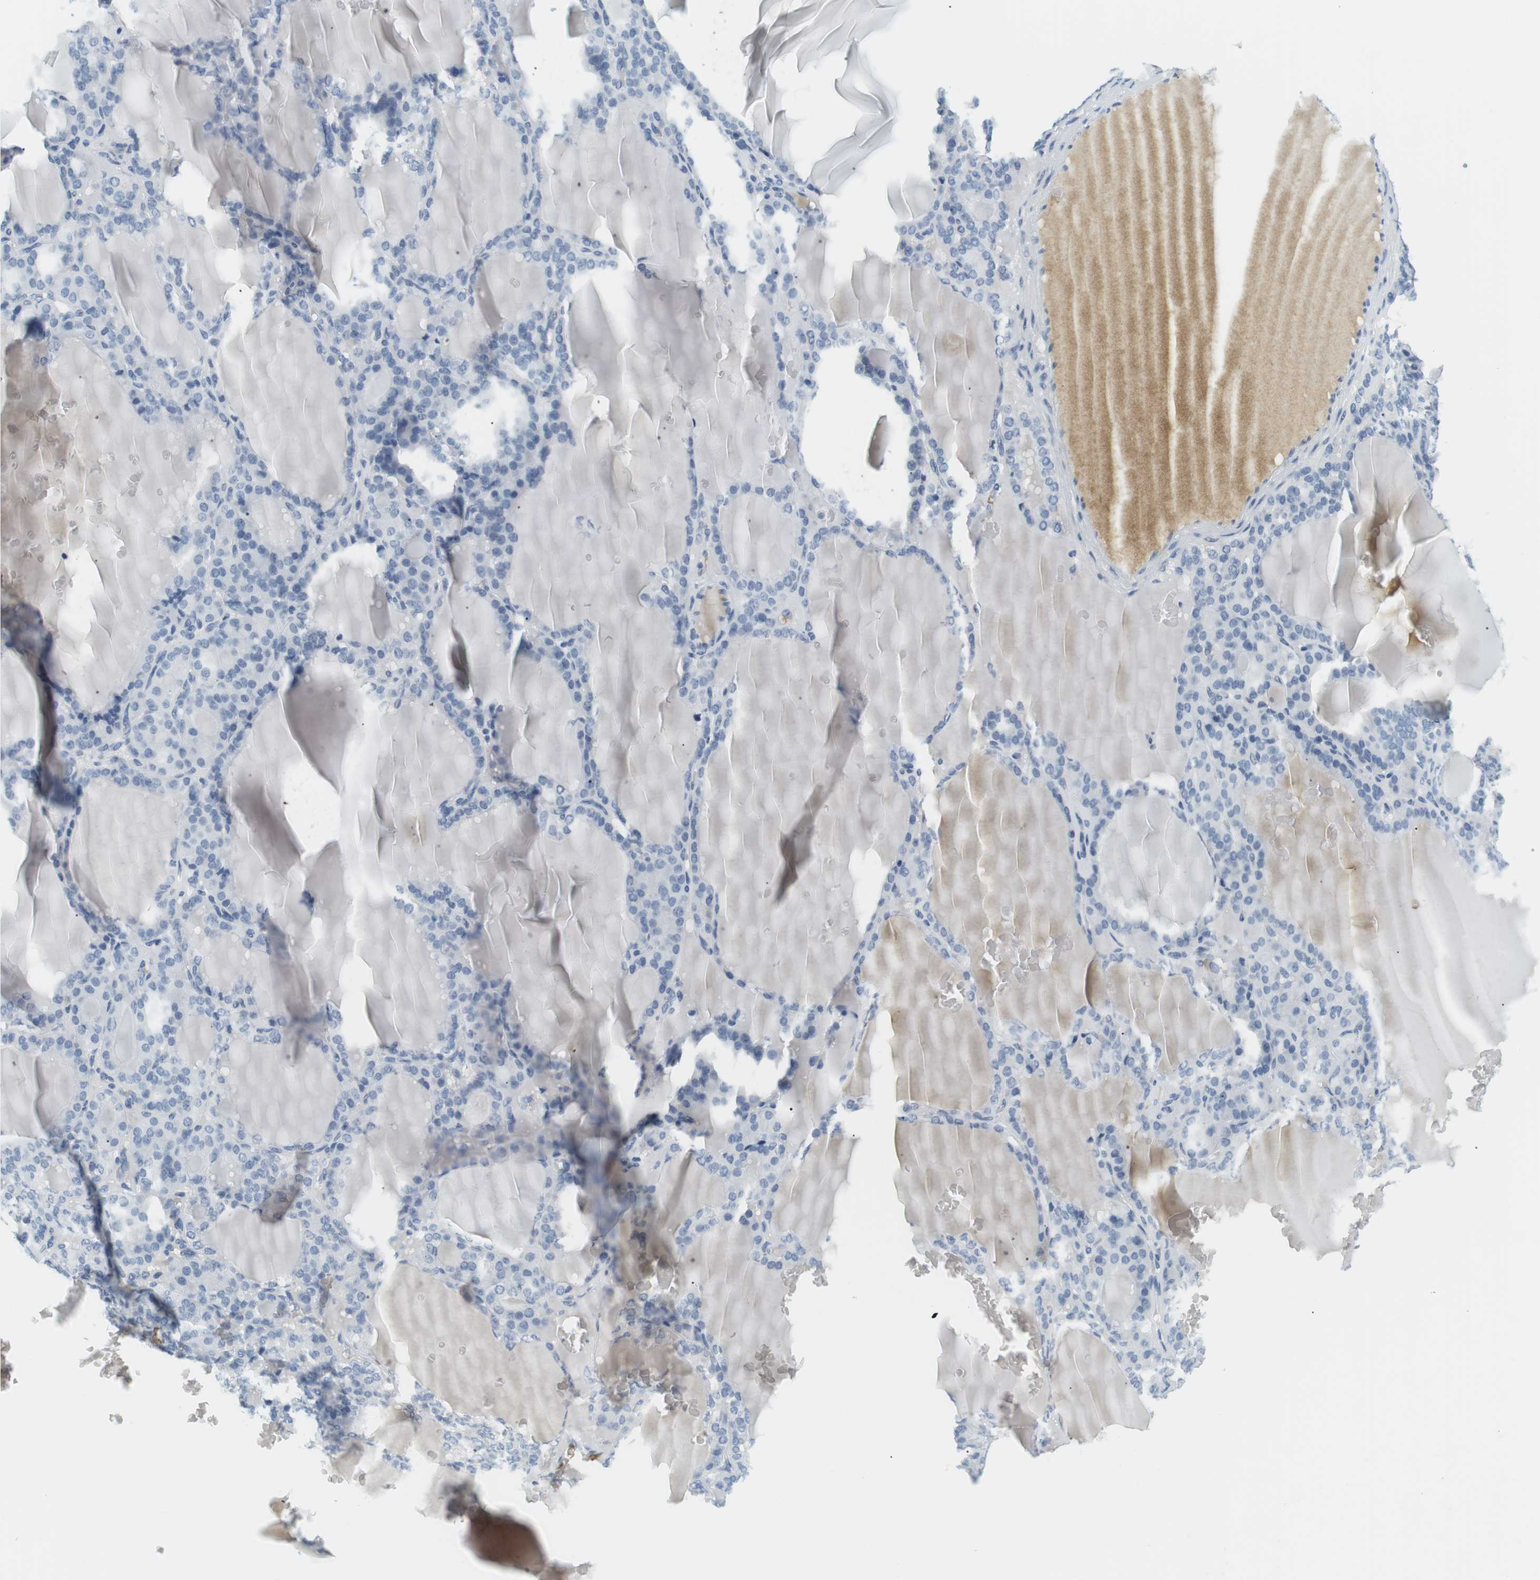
{"staining": {"intensity": "negative", "quantity": "none", "location": "none"}, "tissue": "thyroid gland", "cell_type": "Glandular cells", "image_type": "normal", "snomed": [{"axis": "morphology", "description": "Normal tissue, NOS"}, {"axis": "topography", "description": "Thyroid gland"}], "caption": "Glandular cells show no significant expression in normal thyroid gland. The staining is performed using DAB brown chromogen with nuclei counter-stained in using hematoxylin.", "gene": "APOB", "patient": {"sex": "female", "age": 28}}